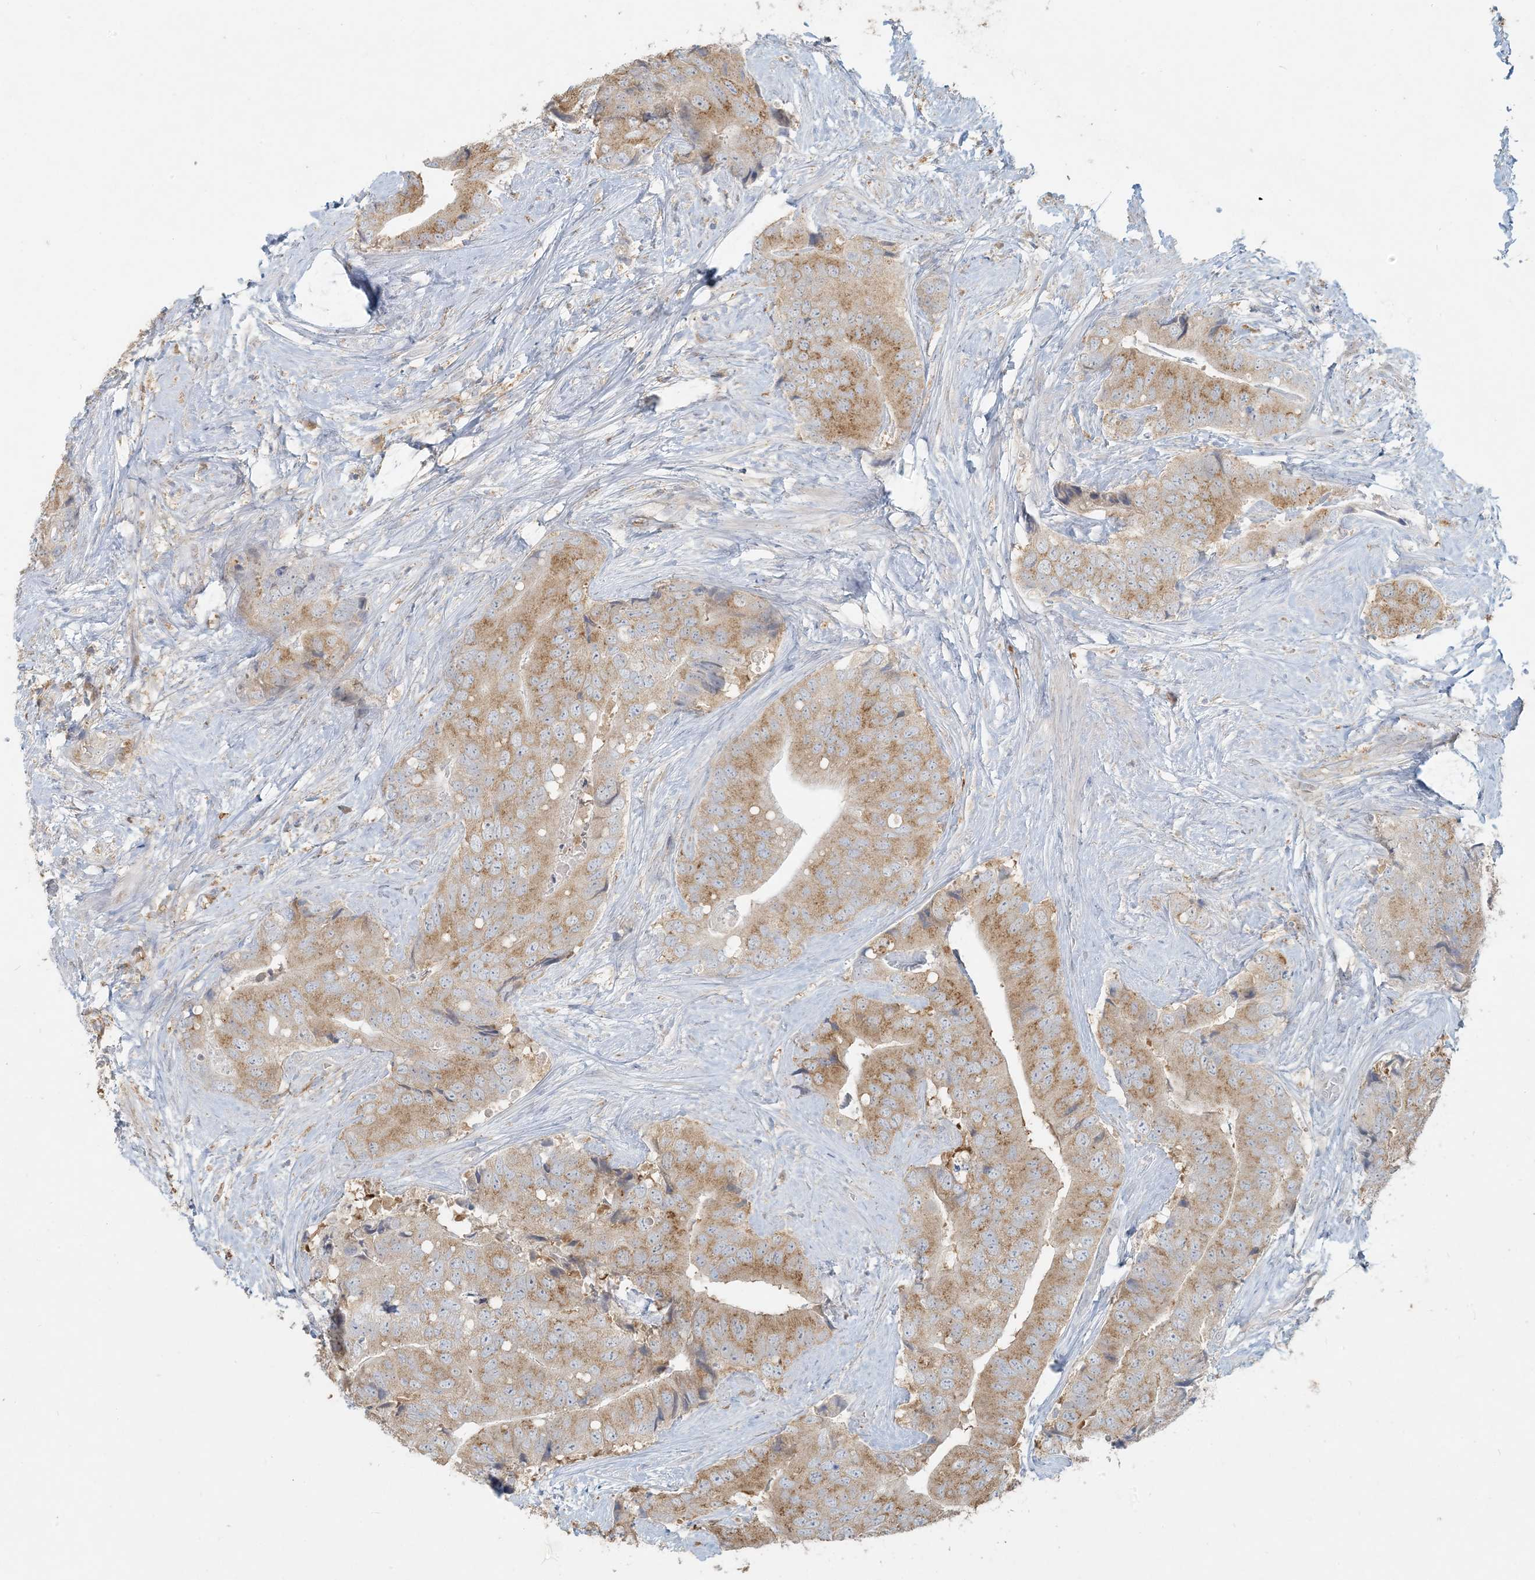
{"staining": {"intensity": "moderate", "quantity": ">75%", "location": "cytoplasmic/membranous"}, "tissue": "prostate cancer", "cell_type": "Tumor cells", "image_type": "cancer", "snomed": [{"axis": "morphology", "description": "Adenocarcinoma, High grade"}, {"axis": "topography", "description": "Prostate"}], "caption": "Immunohistochemistry of prostate cancer reveals medium levels of moderate cytoplasmic/membranous expression in approximately >75% of tumor cells.", "gene": "HACL1", "patient": {"sex": "male", "age": 70}}